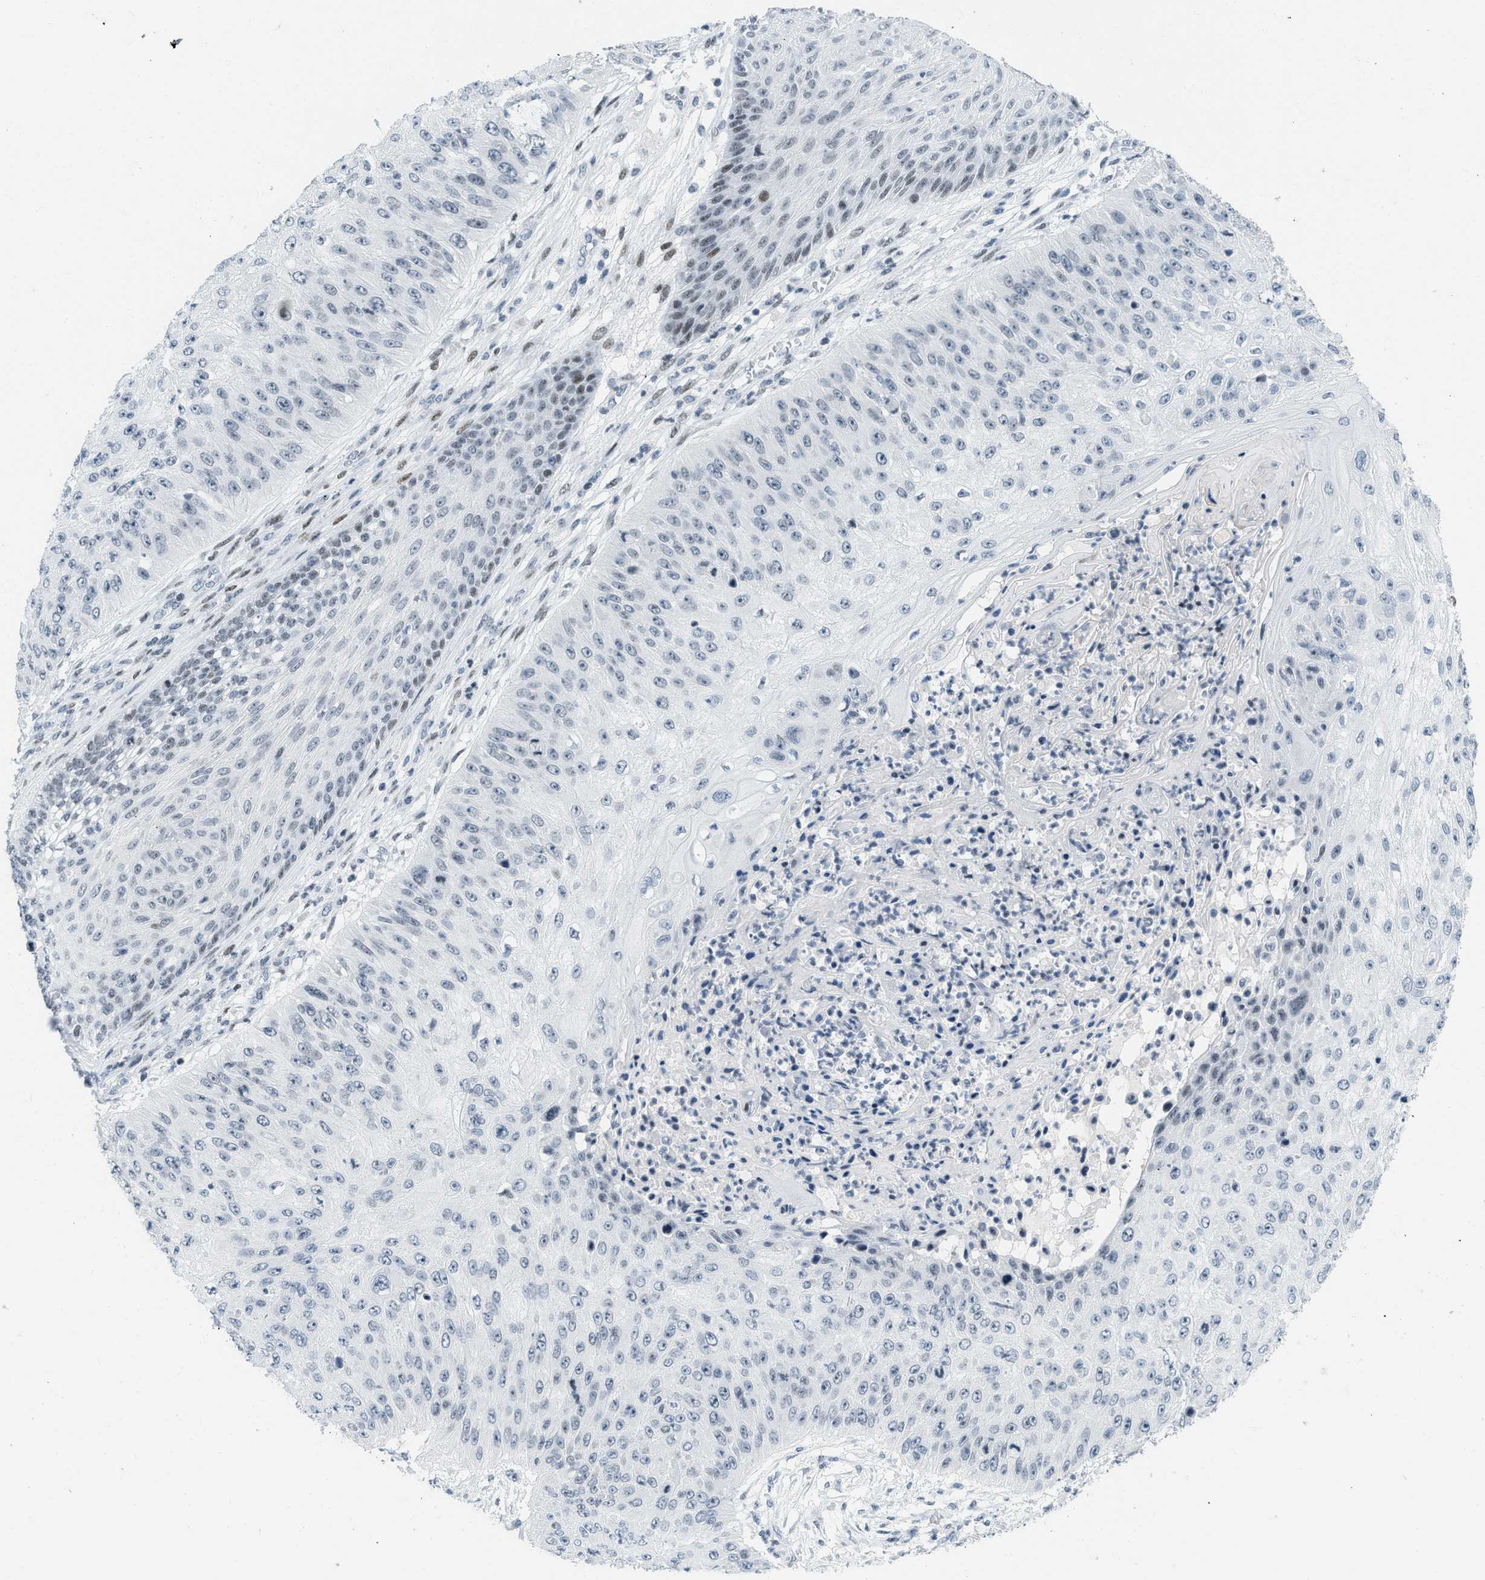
{"staining": {"intensity": "moderate", "quantity": "<25%", "location": "nuclear"}, "tissue": "skin cancer", "cell_type": "Tumor cells", "image_type": "cancer", "snomed": [{"axis": "morphology", "description": "Squamous cell carcinoma, NOS"}, {"axis": "topography", "description": "Skin"}], "caption": "Protein staining of squamous cell carcinoma (skin) tissue demonstrates moderate nuclear positivity in about <25% of tumor cells.", "gene": "PBX1", "patient": {"sex": "female", "age": 80}}